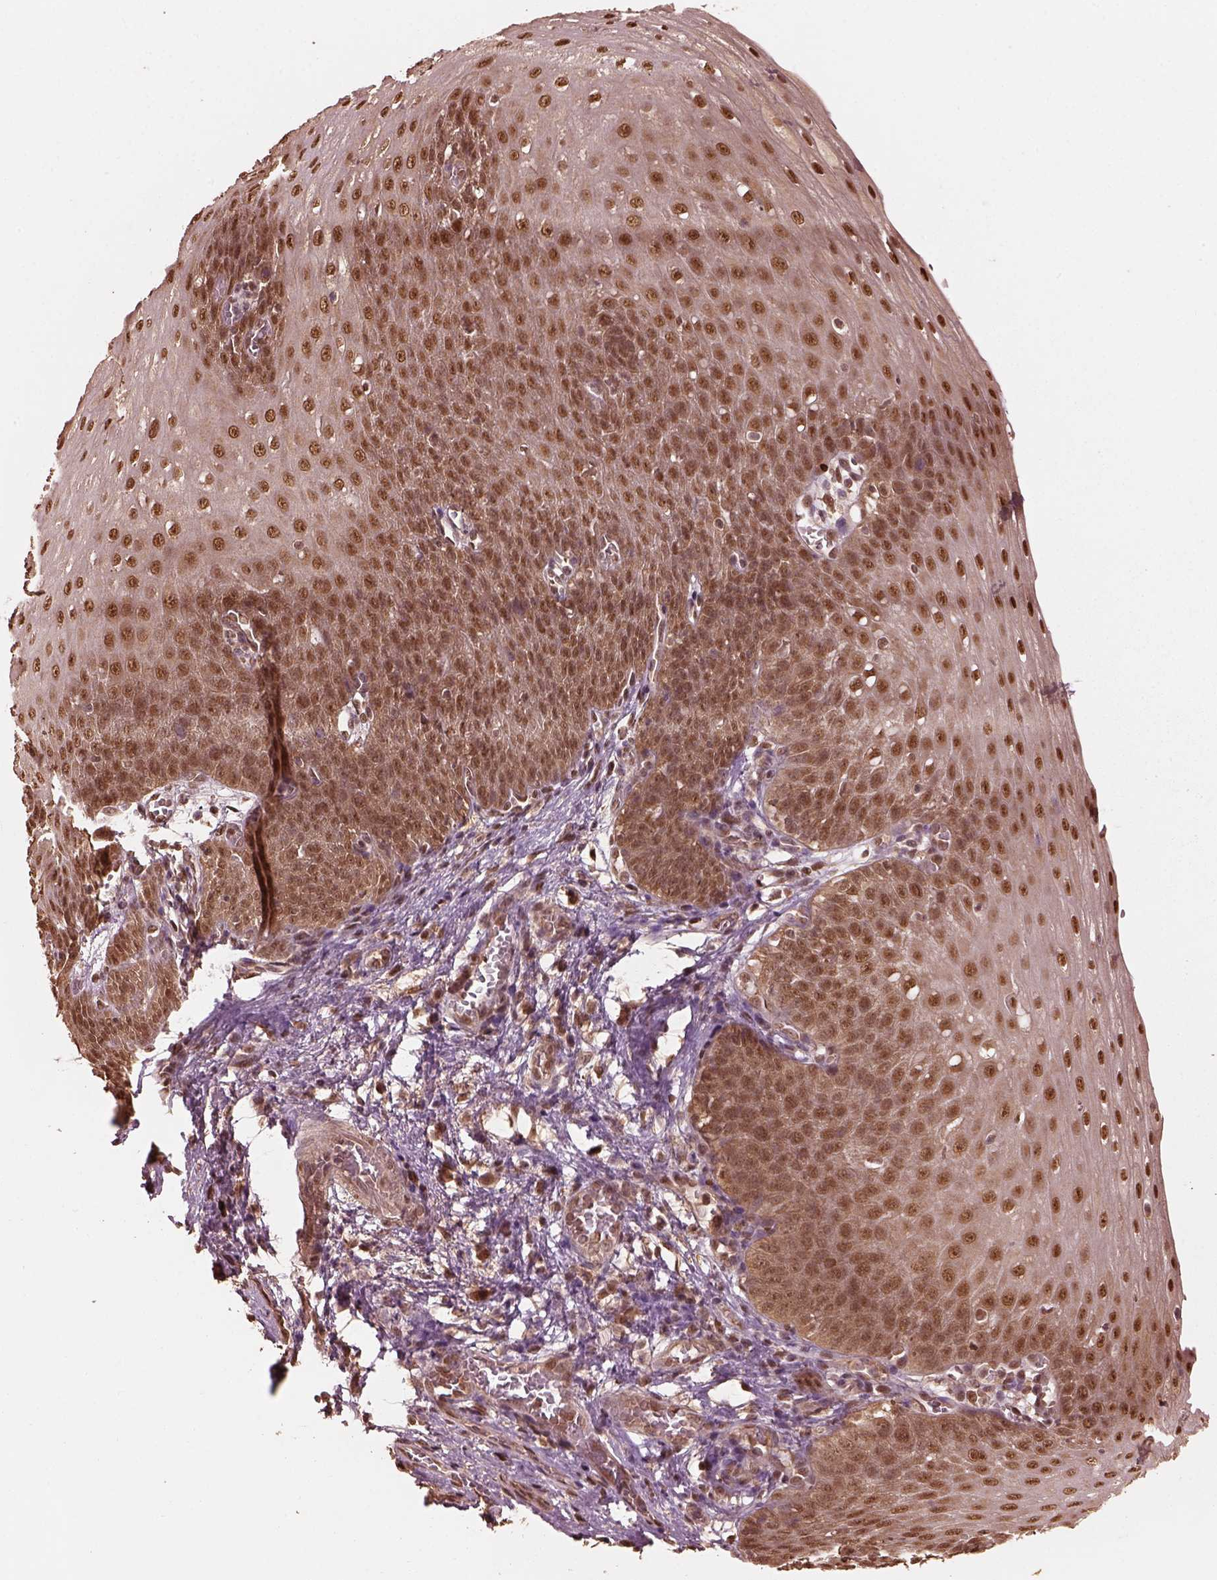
{"staining": {"intensity": "moderate", "quantity": ">75%", "location": "cytoplasmic/membranous,nuclear"}, "tissue": "esophagus", "cell_type": "Squamous epithelial cells", "image_type": "normal", "snomed": [{"axis": "morphology", "description": "Normal tissue, NOS"}, {"axis": "topography", "description": "Esophagus"}], "caption": "This image shows IHC staining of unremarkable esophagus, with medium moderate cytoplasmic/membranous,nuclear expression in about >75% of squamous epithelial cells.", "gene": "PSMC5", "patient": {"sex": "male", "age": 71}}